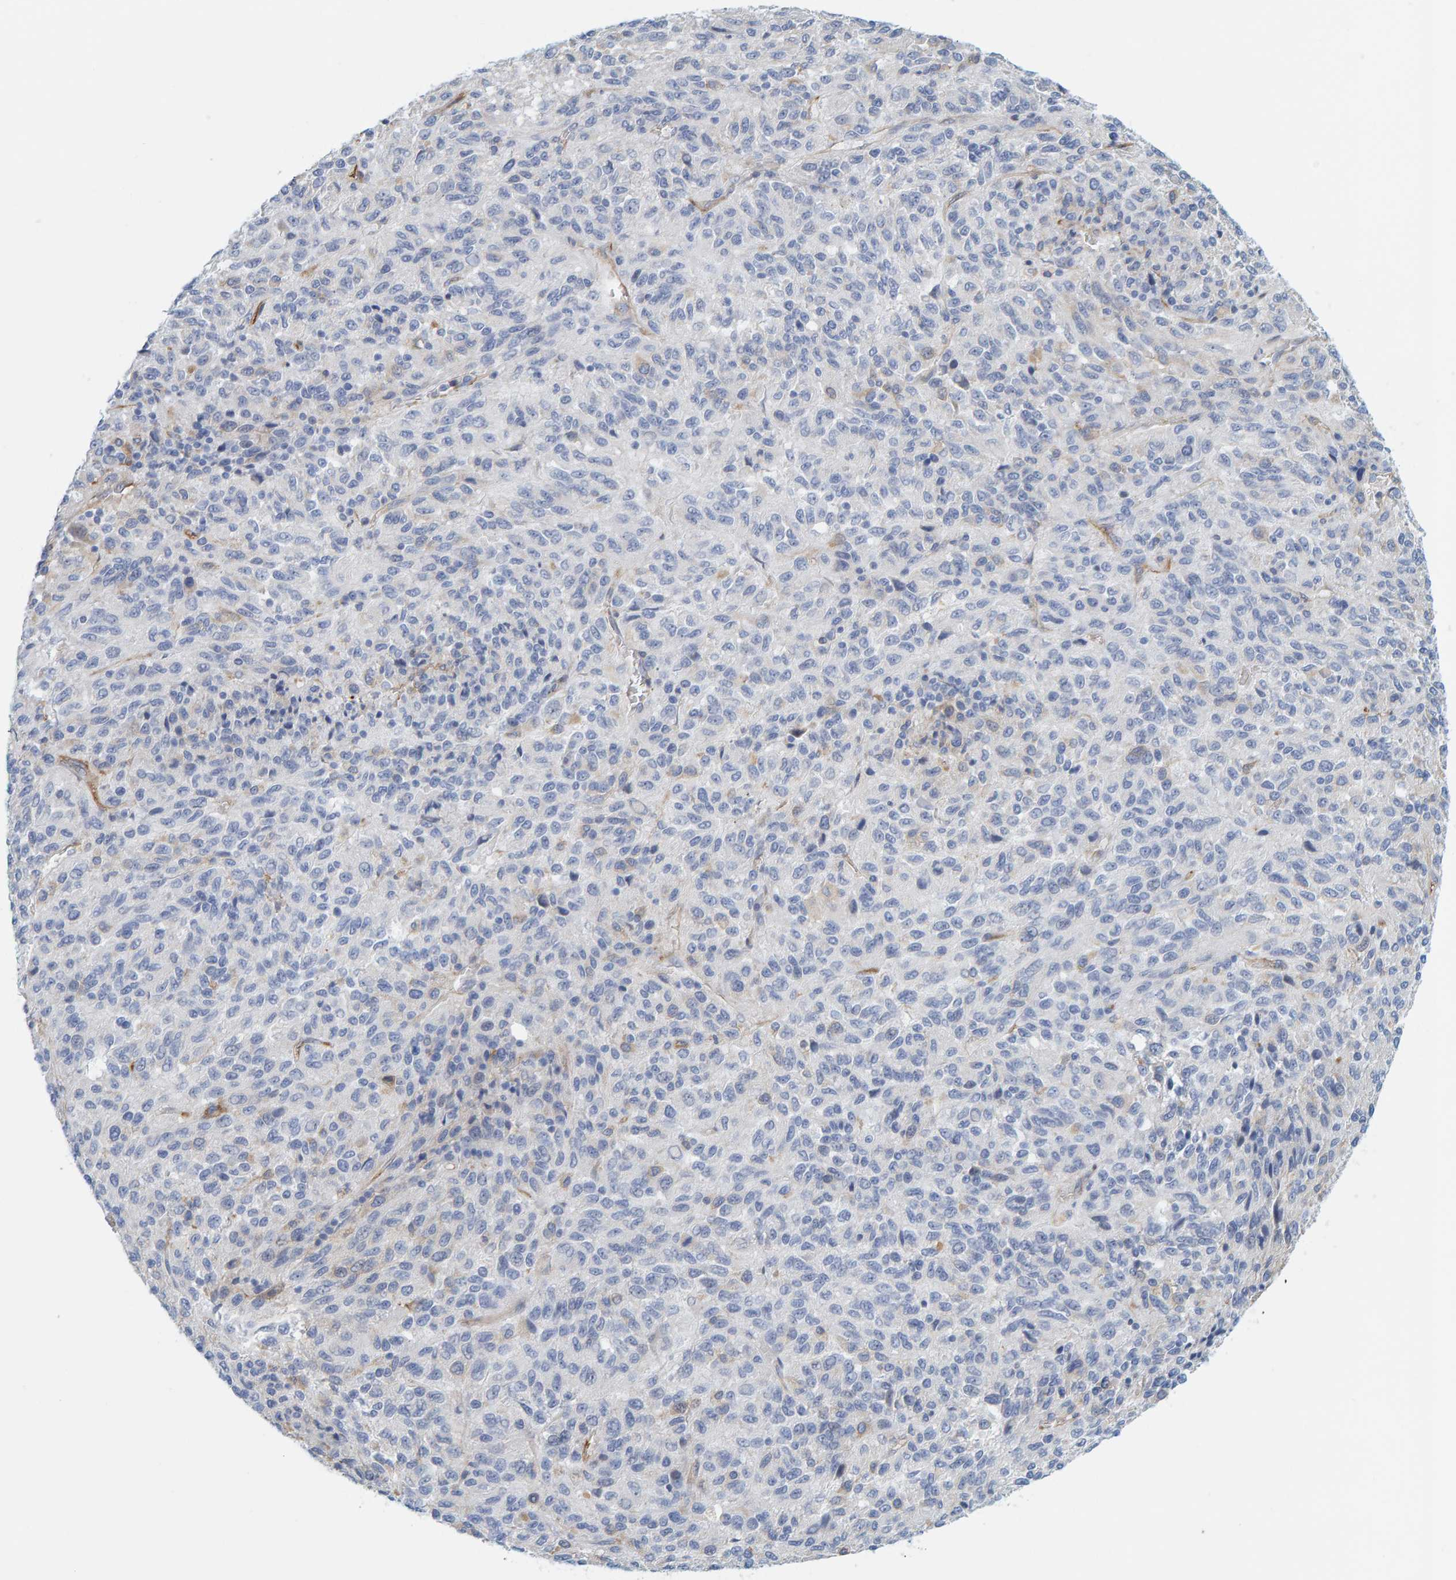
{"staining": {"intensity": "negative", "quantity": "none", "location": "none"}, "tissue": "melanoma", "cell_type": "Tumor cells", "image_type": "cancer", "snomed": [{"axis": "morphology", "description": "Malignant melanoma, Metastatic site"}, {"axis": "topography", "description": "Lung"}], "caption": "High power microscopy image of an immunohistochemistry (IHC) image of malignant melanoma (metastatic site), revealing no significant positivity in tumor cells.", "gene": "MAP1B", "patient": {"sex": "male", "age": 64}}